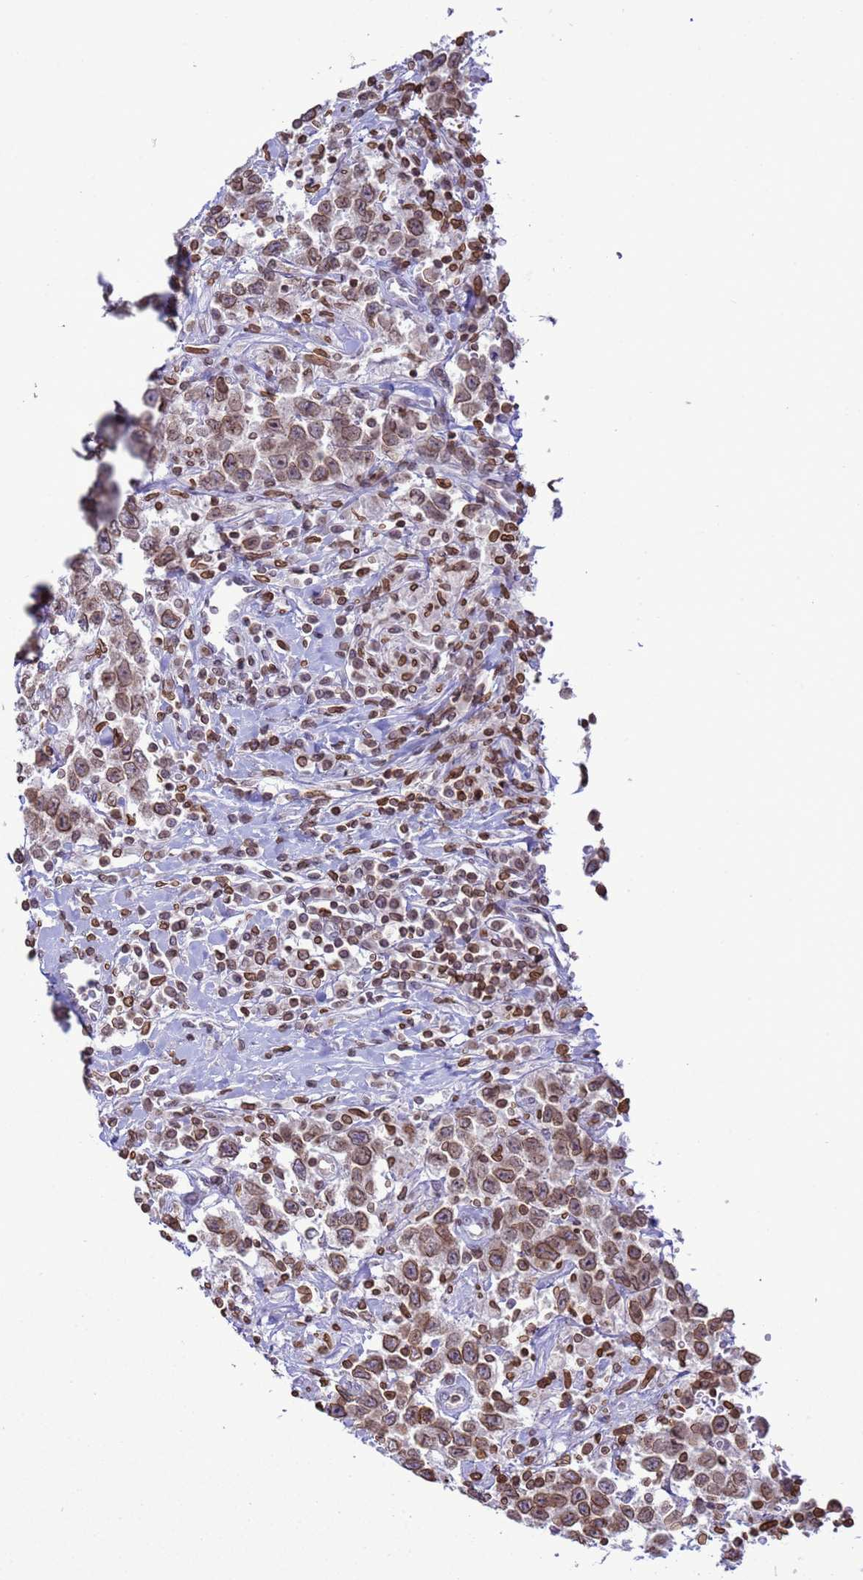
{"staining": {"intensity": "moderate", "quantity": ">75%", "location": "cytoplasmic/membranous,nuclear"}, "tissue": "testis cancer", "cell_type": "Tumor cells", "image_type": "cancer", "snomed": [{"axis": "morphology", "description": "Seminoma, NOS"}, {"axis": "topography", "description": "Testis"}], "caption": "A micrograph showing moderate cytoplasmic/membranous and nuclear positivity in approximately >75% of tumor cells in testis seminoma, as visualized by brown immunohistochemical staining.", "gene": "DHX37", "patient": {"sex": "male", "age": 41}}